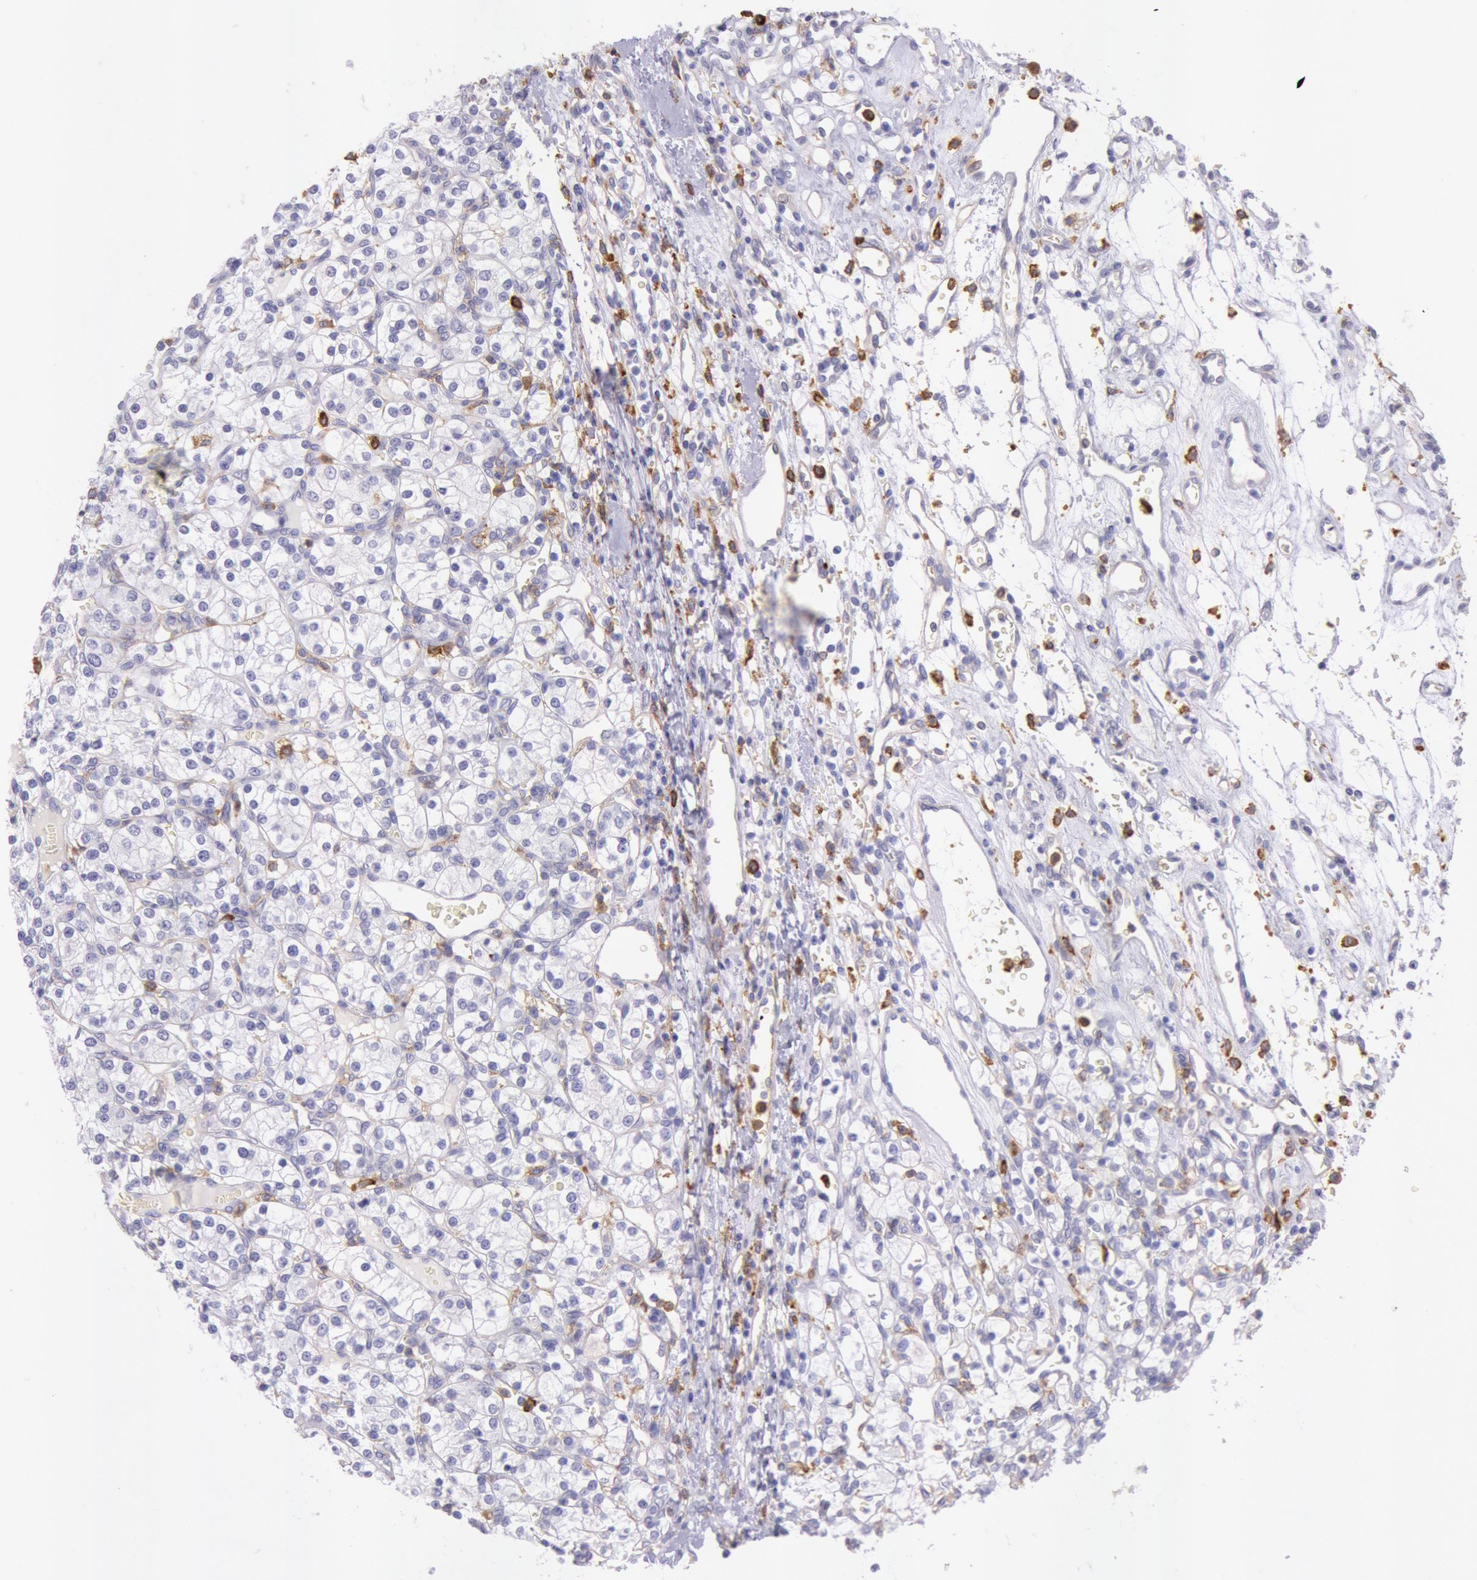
{"staining": {"intensity": "negative", "quantity": "none", "location": "none"}, "tissue": "renal cancer", "cell_type": "Tumor cells", "image_type": "cancer", "snomed": [{"axis": "morphology", "description": "Adenocarcinoma, NOS"}, {"axis": "topography", "description": "Kidney"}], "caption": "Tumor cells show no significant protein expression in renal cancer (adenocarcinoma). The staining is performed using DAB brown chromogen with nuclei counter-stained in using hematoxylin.", "gene": "LYN", "patient": {"sex": "female", "age": 62}}